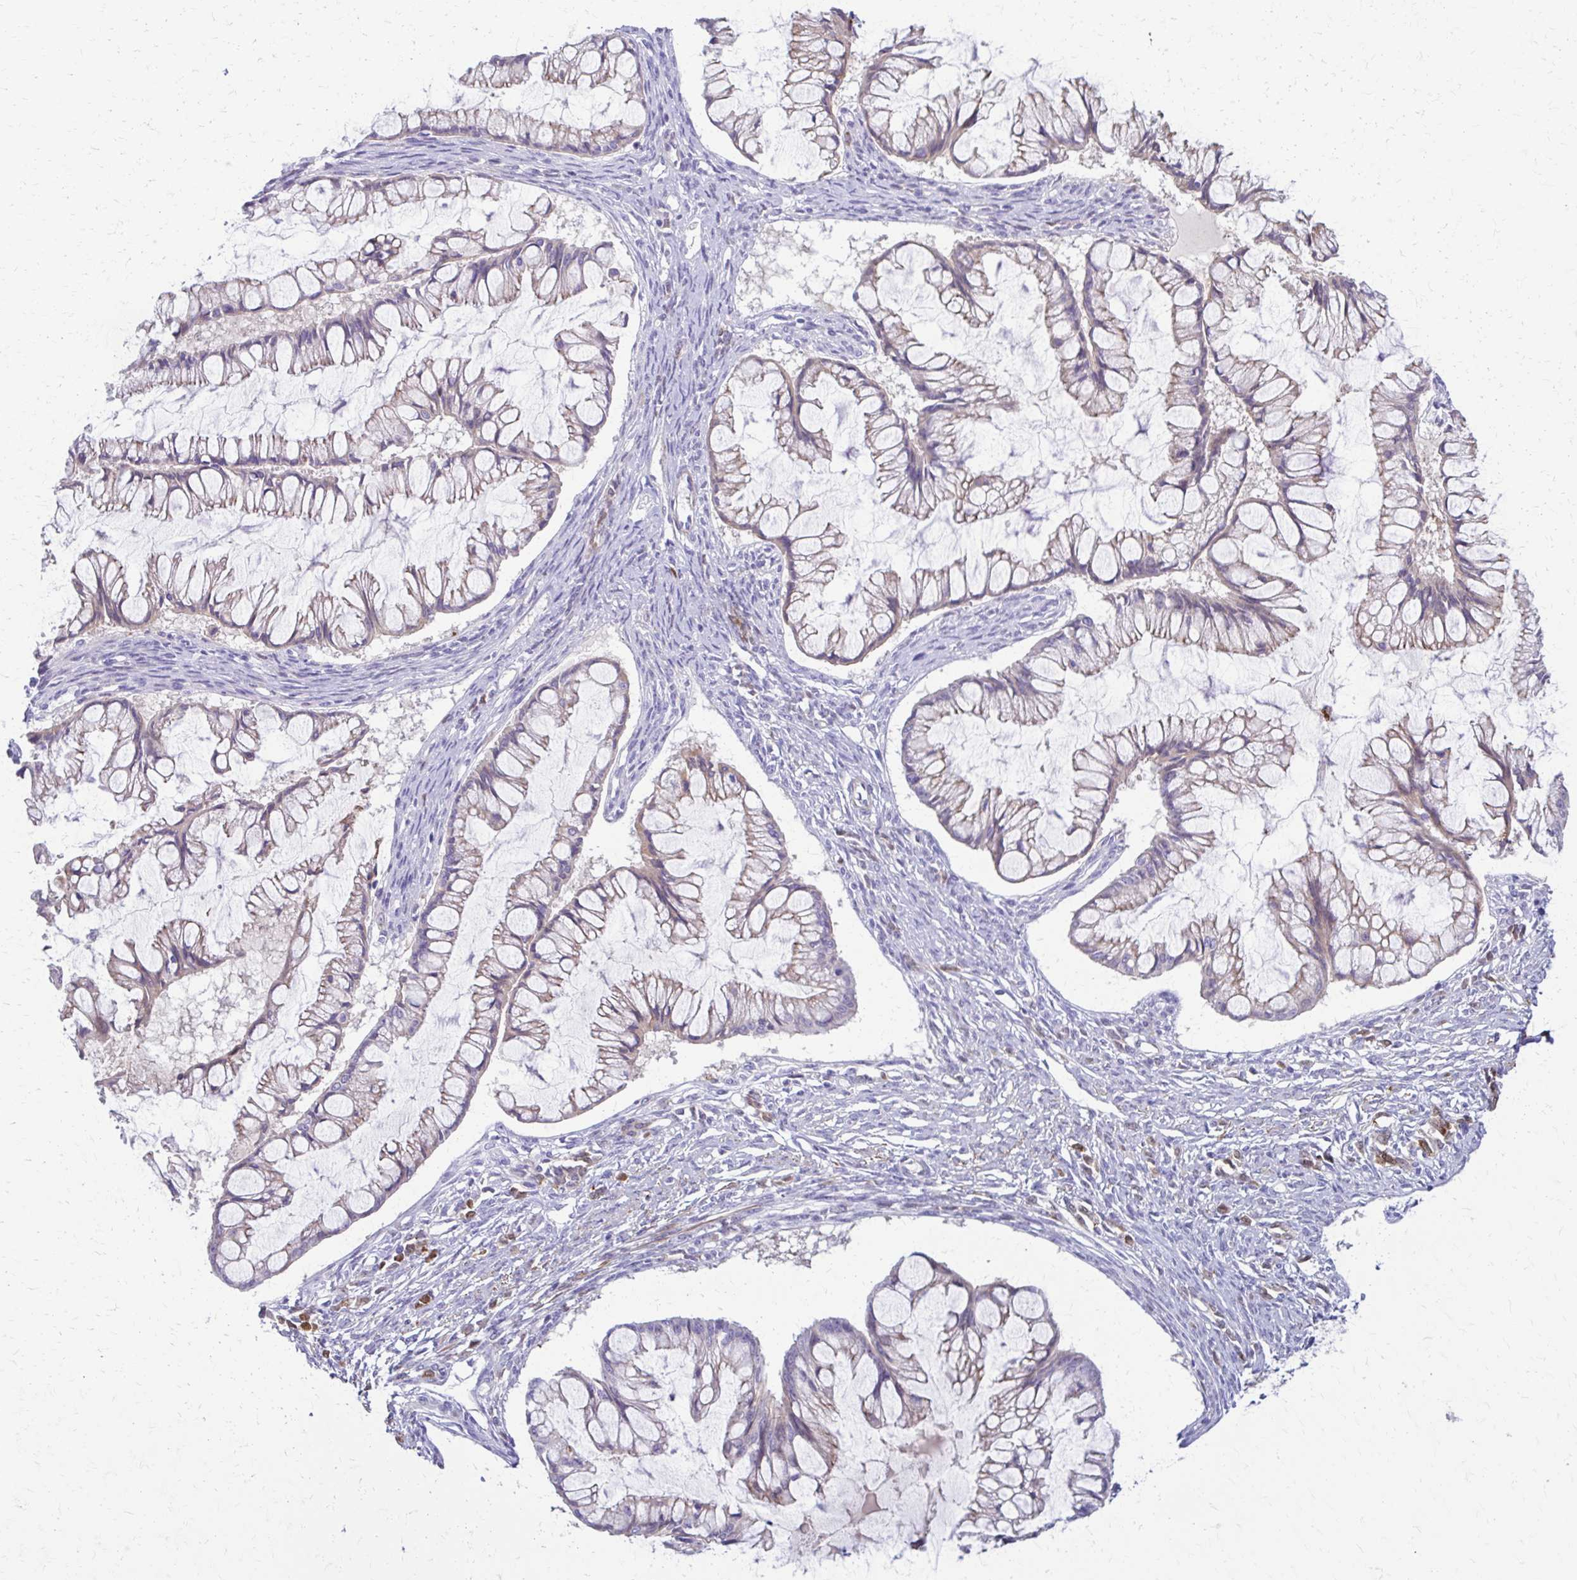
{"staining": {"intensity": "weak", "quantity": "25%-75%", "location": "cytoplasmic/membranous"}, "tissue": "ovarian cancer", "cell_type": "Tumor cells", "image_type": "cancer", "snomed": [{"axis": "morphology", "description": "Cystadenocarcinoma, mucinous, NOS"}, {"axis": "topography", "description": "Ovary"}], "caption": "Protein expression analysis of human mucinous cystadenocarcinoma (ovarian) reveals weak cytoplasmic/membranous expression in about 25%-75% of tumor cells.", "gene": "DSP", "patient": {"sex": "female", "age": 73}}